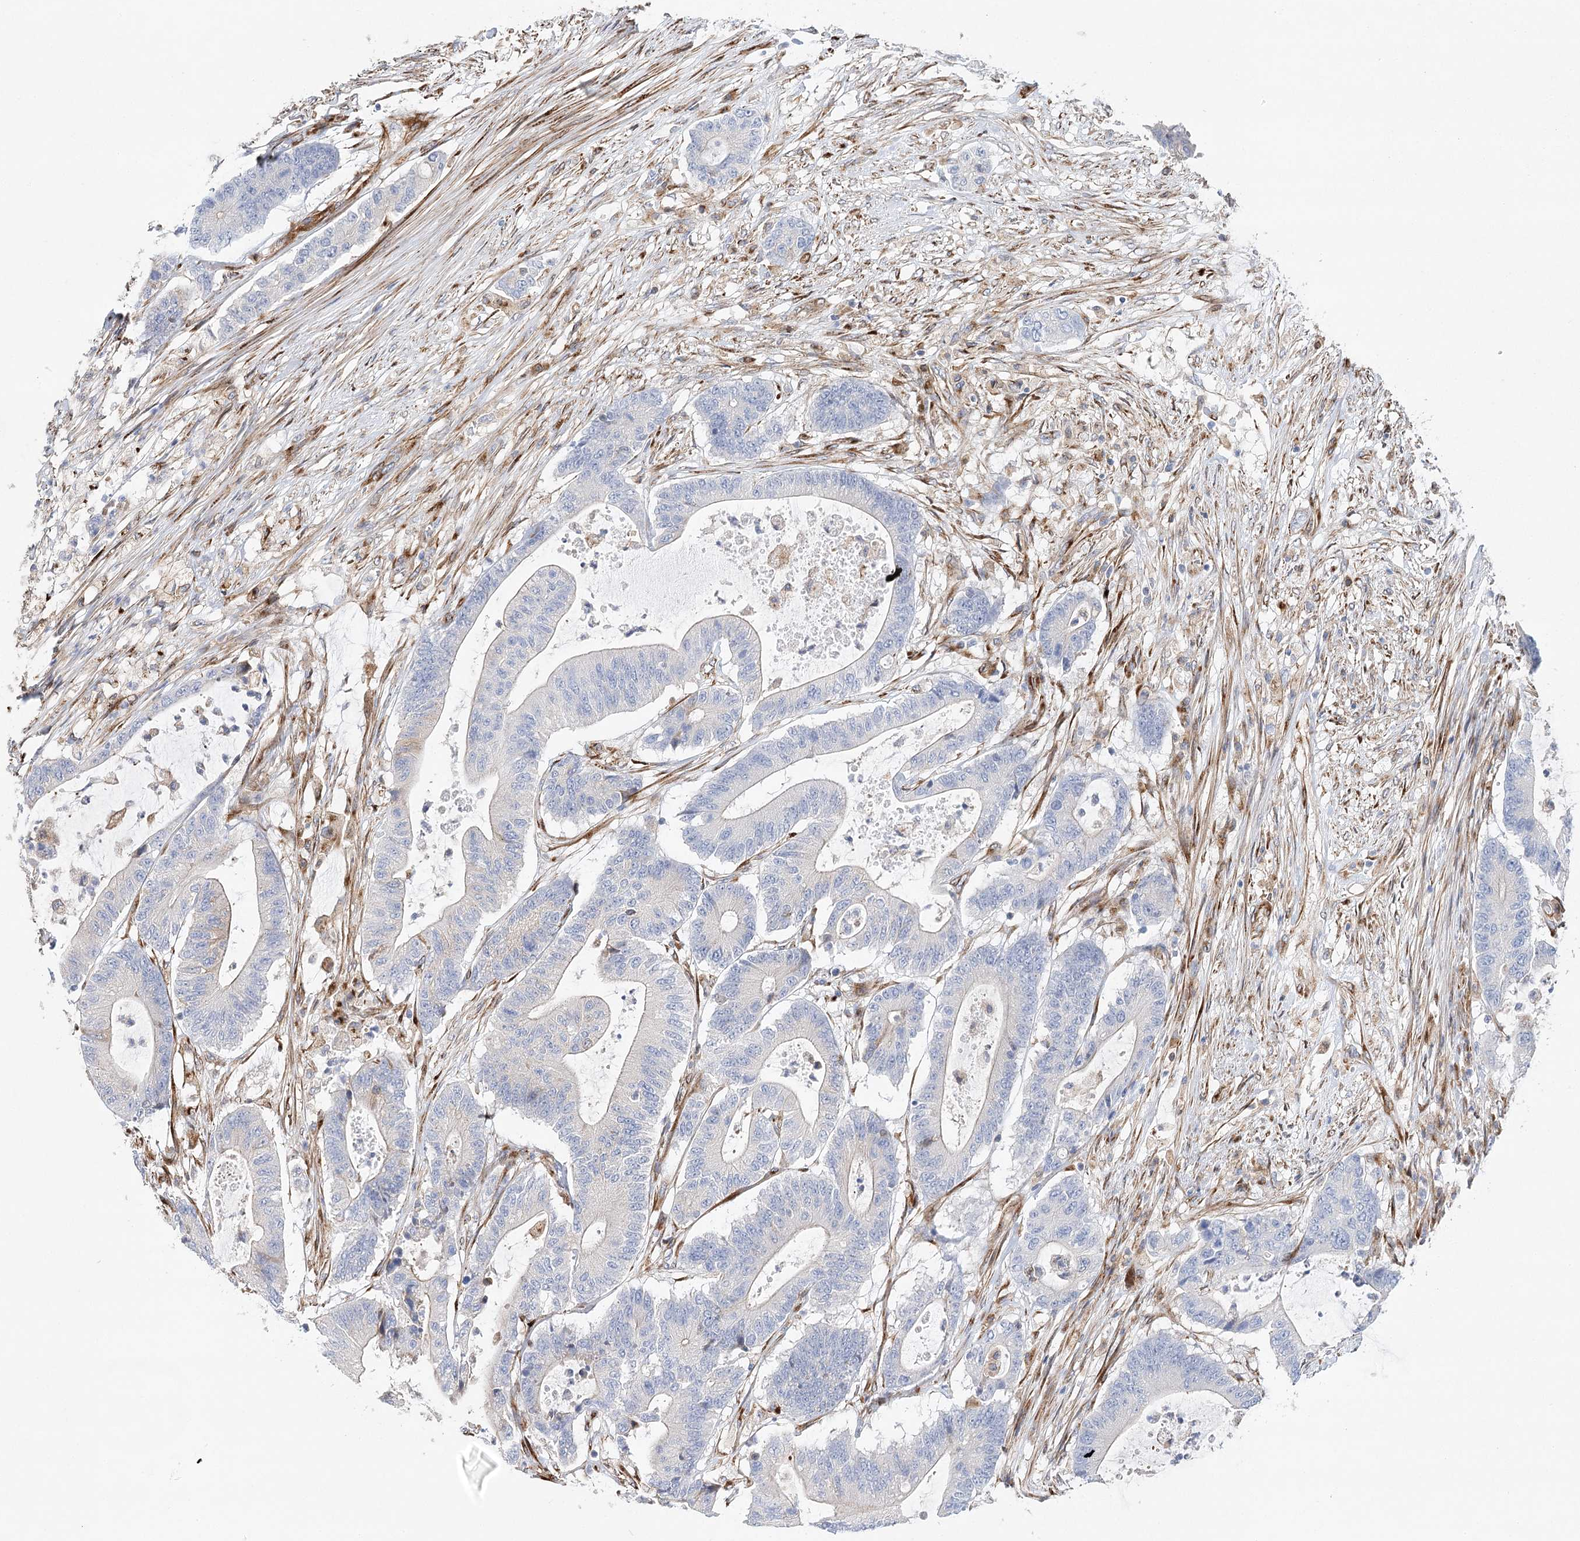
{"staining": {"intensity": "negative", "quantity": "none", "location": "none"}, "tissue": "colorectal cancer", "cell_type": "Tumor cells", "image_type": "cancer", "snomed": [{"axis": "morphology", "description": "Adenocarcinoma, NOS"}, {"axis": "topography", "description": "Colon"}], "caption": "DAB (3,3'-diaminobenzidine) immunohistochemical staining of human colorectal cancer (adenocarcinoma) demonstrates no significant staining in tumor cells.", "gene": "ABRAXAS2", "patient": {"sex": "female", "age": 84}}